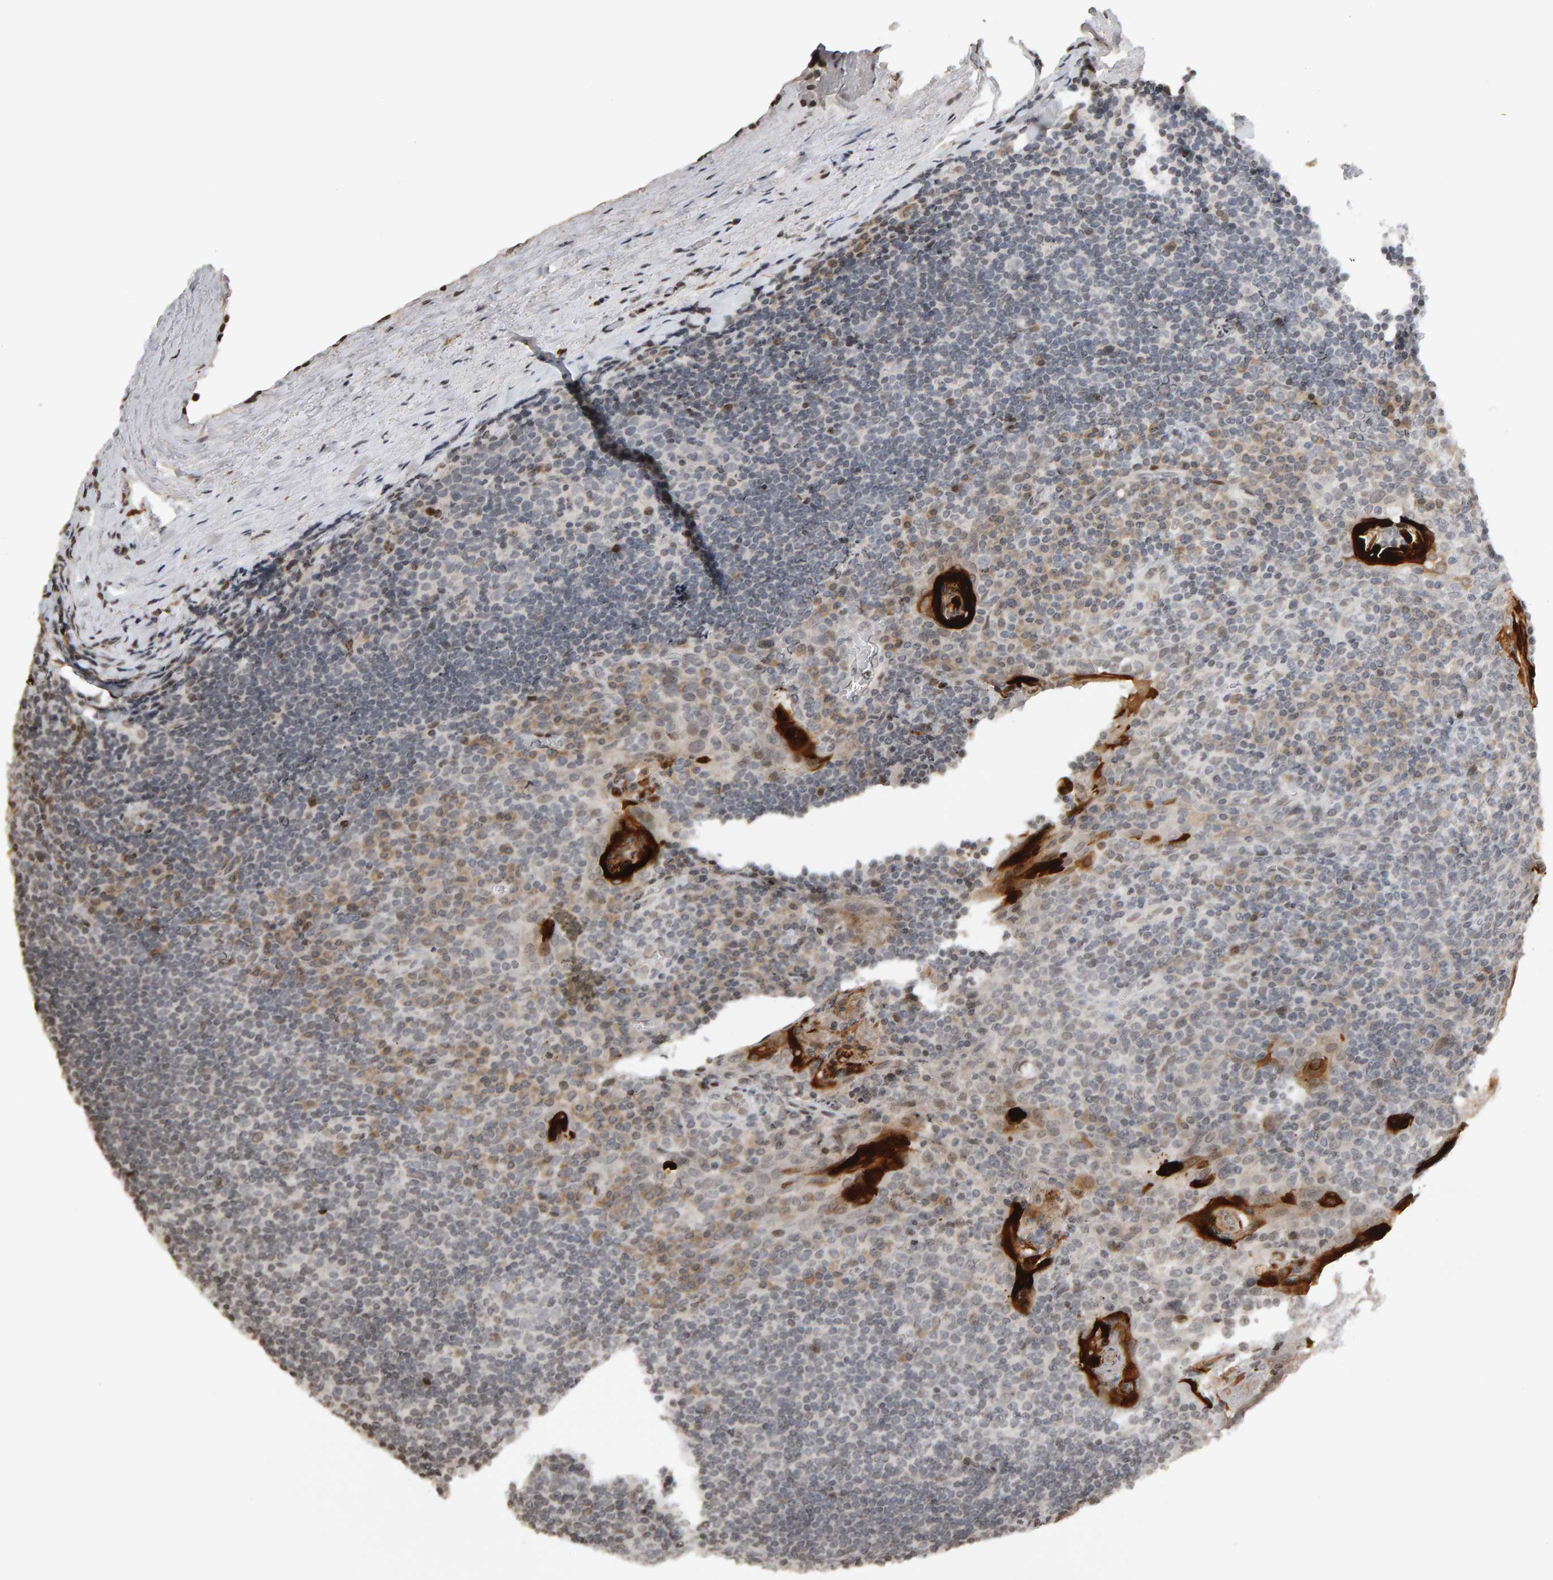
{"staining": {"intensity": "negative", "quantity": "none", "location": "none"}, "tissue": "tonsil", "cell_type": "Germinal center cells", "image_type": "normal", "snomed": [{"axis": "morphology", "description": "Normal tissue, NOS"}, {"axis": "topography", "description": "Tonsil"}], "caption": "High power microscopy micrograph of an immunohistochemistry image of benign tonsil, revealing no significant positivity in germinal center cells.", "gene": "TRAM1", "patient": {"sex": "male", "age": 37}}